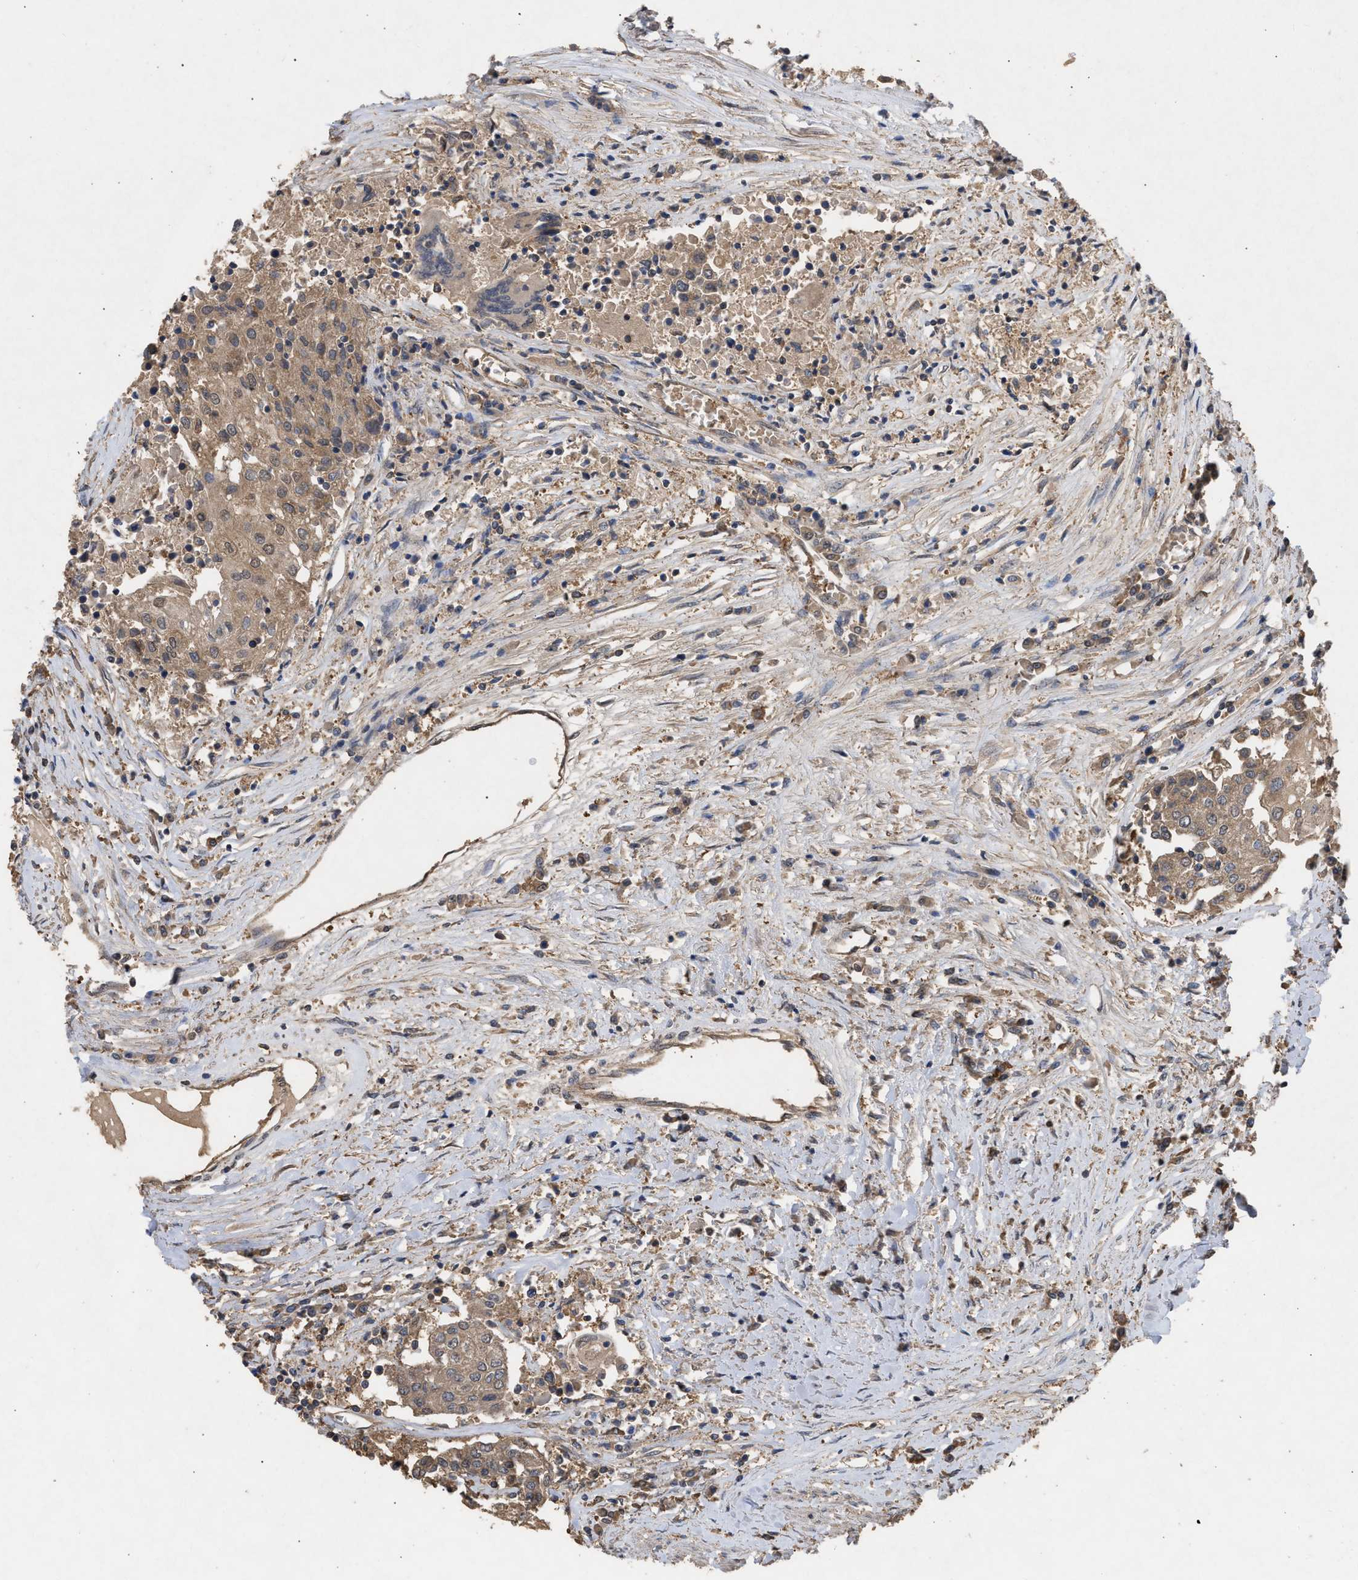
{"staining": {"intensity": "moderate", "quantity": ">75%", "location": "cytoplasmic/membranous"}, "tissue": "urothelial cancer", "cell_type": "Tumor cells", "image_type": "cancer", "snomed": [{"axis": "morphology", "description": "Urothelial carcinoma, High grade"}, {"axis": "topography", "description": "Urinary bladder"}], "caption": "There is medium levels of moderate cytoplasmic/membranous positivity in tumor cells of urothelial cancer, as demonstrated by immunohistochemical staining (brown color).", "gene": "FITM1", "patient": {"sex": "female", "age": 85}}